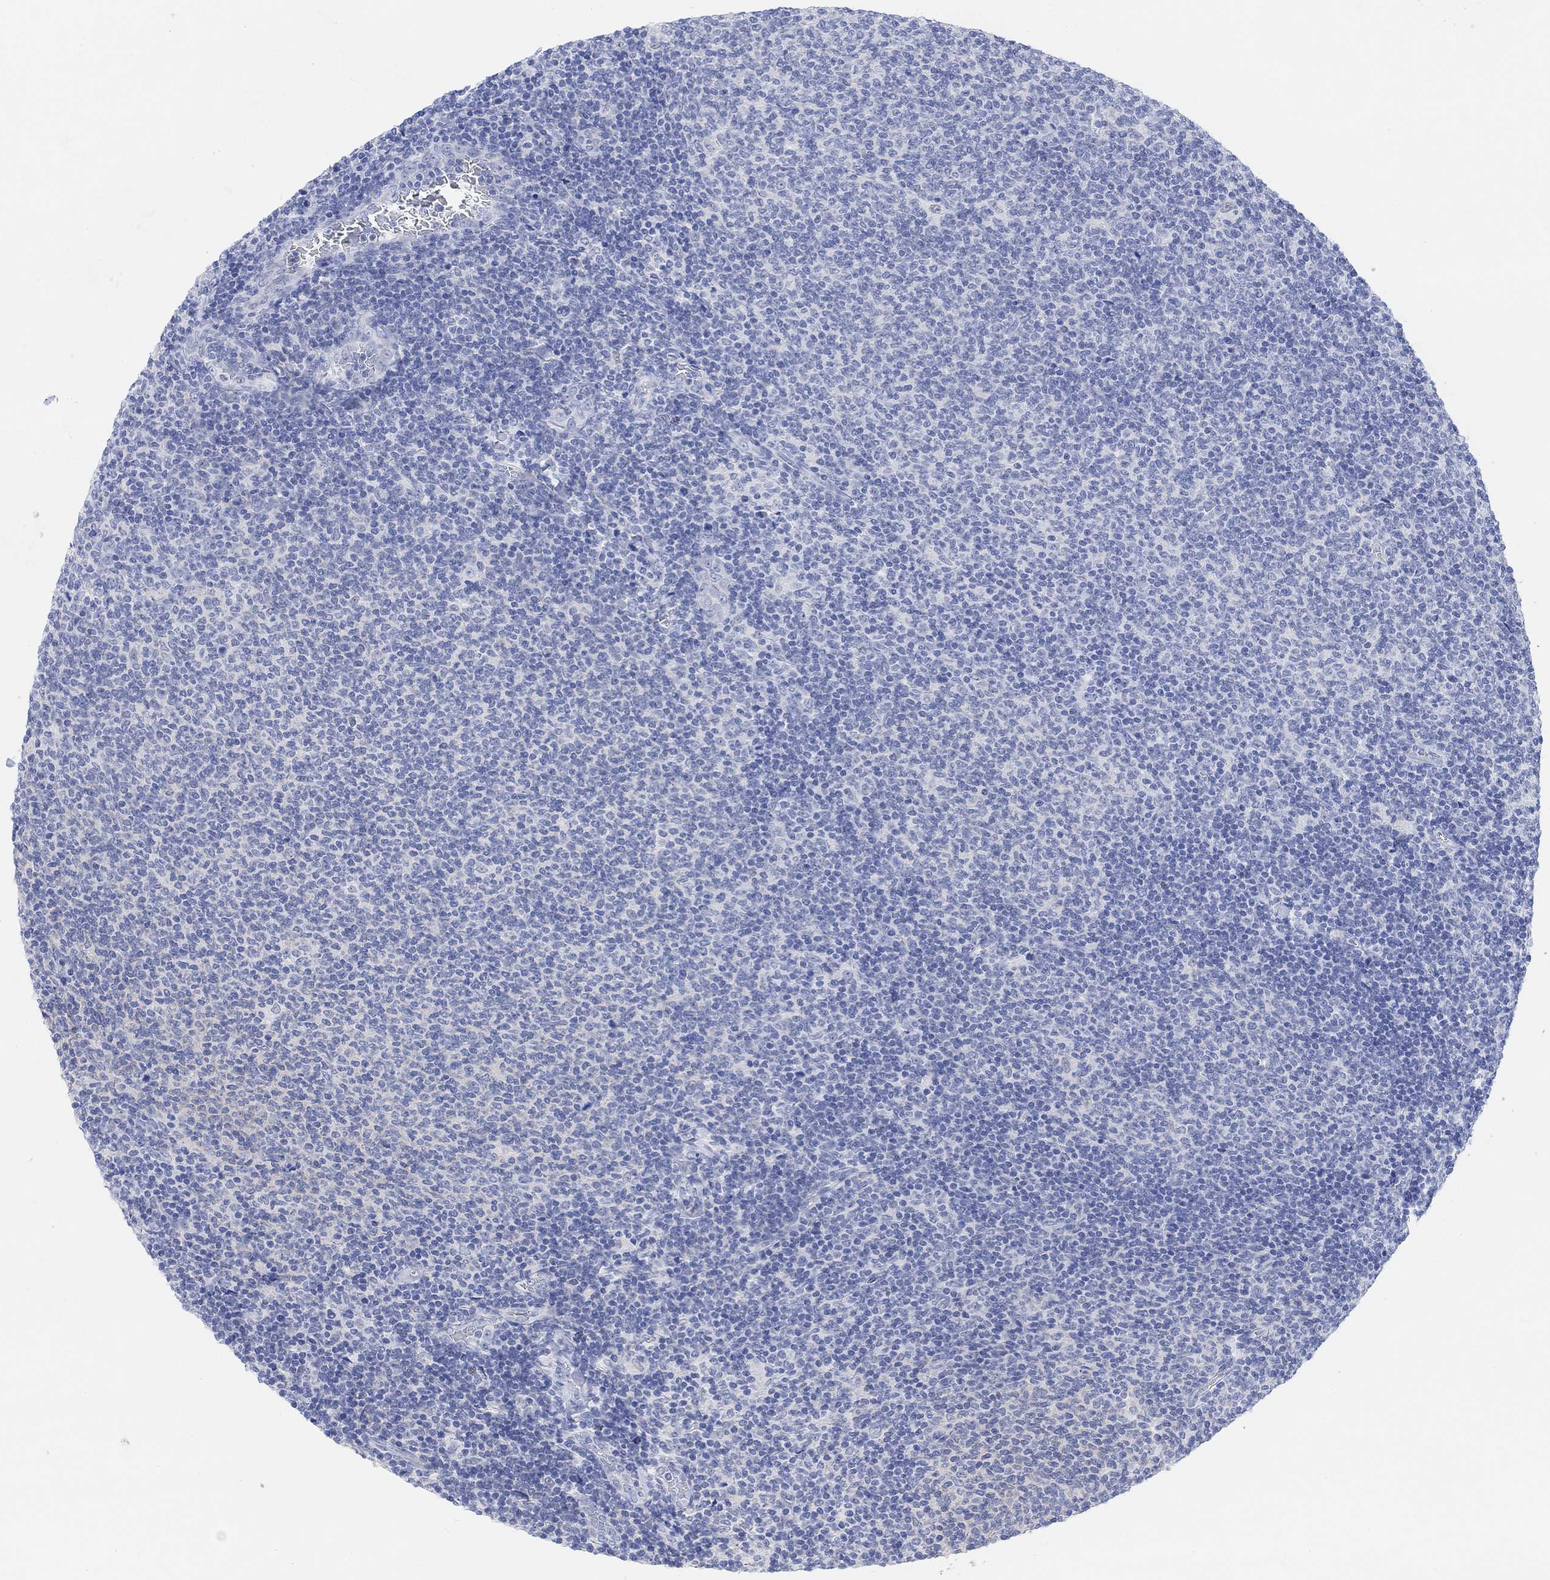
{"staining": {"intensity": "negative", "quantity": "none", "location": "none"}, "tissue": "lymphoma", "cell_type": "Tumor cells", "image_type": "cancer", "snomed": [{"axis": "morphology", "description": "Malignant lymphoma, non-Hodgkin's type, Low grade"}, {"axis": "topography", "description": "Lymph node"}], "caption": "This is a photomicrograph of immunohistochemistry (IHC) staining of low-grade malignant lymphoma, non-Hodgkin's type, which shows no expression in tumor cells.", "gene": "ENO4", "patient": {"sex": "male", "age": 52}}